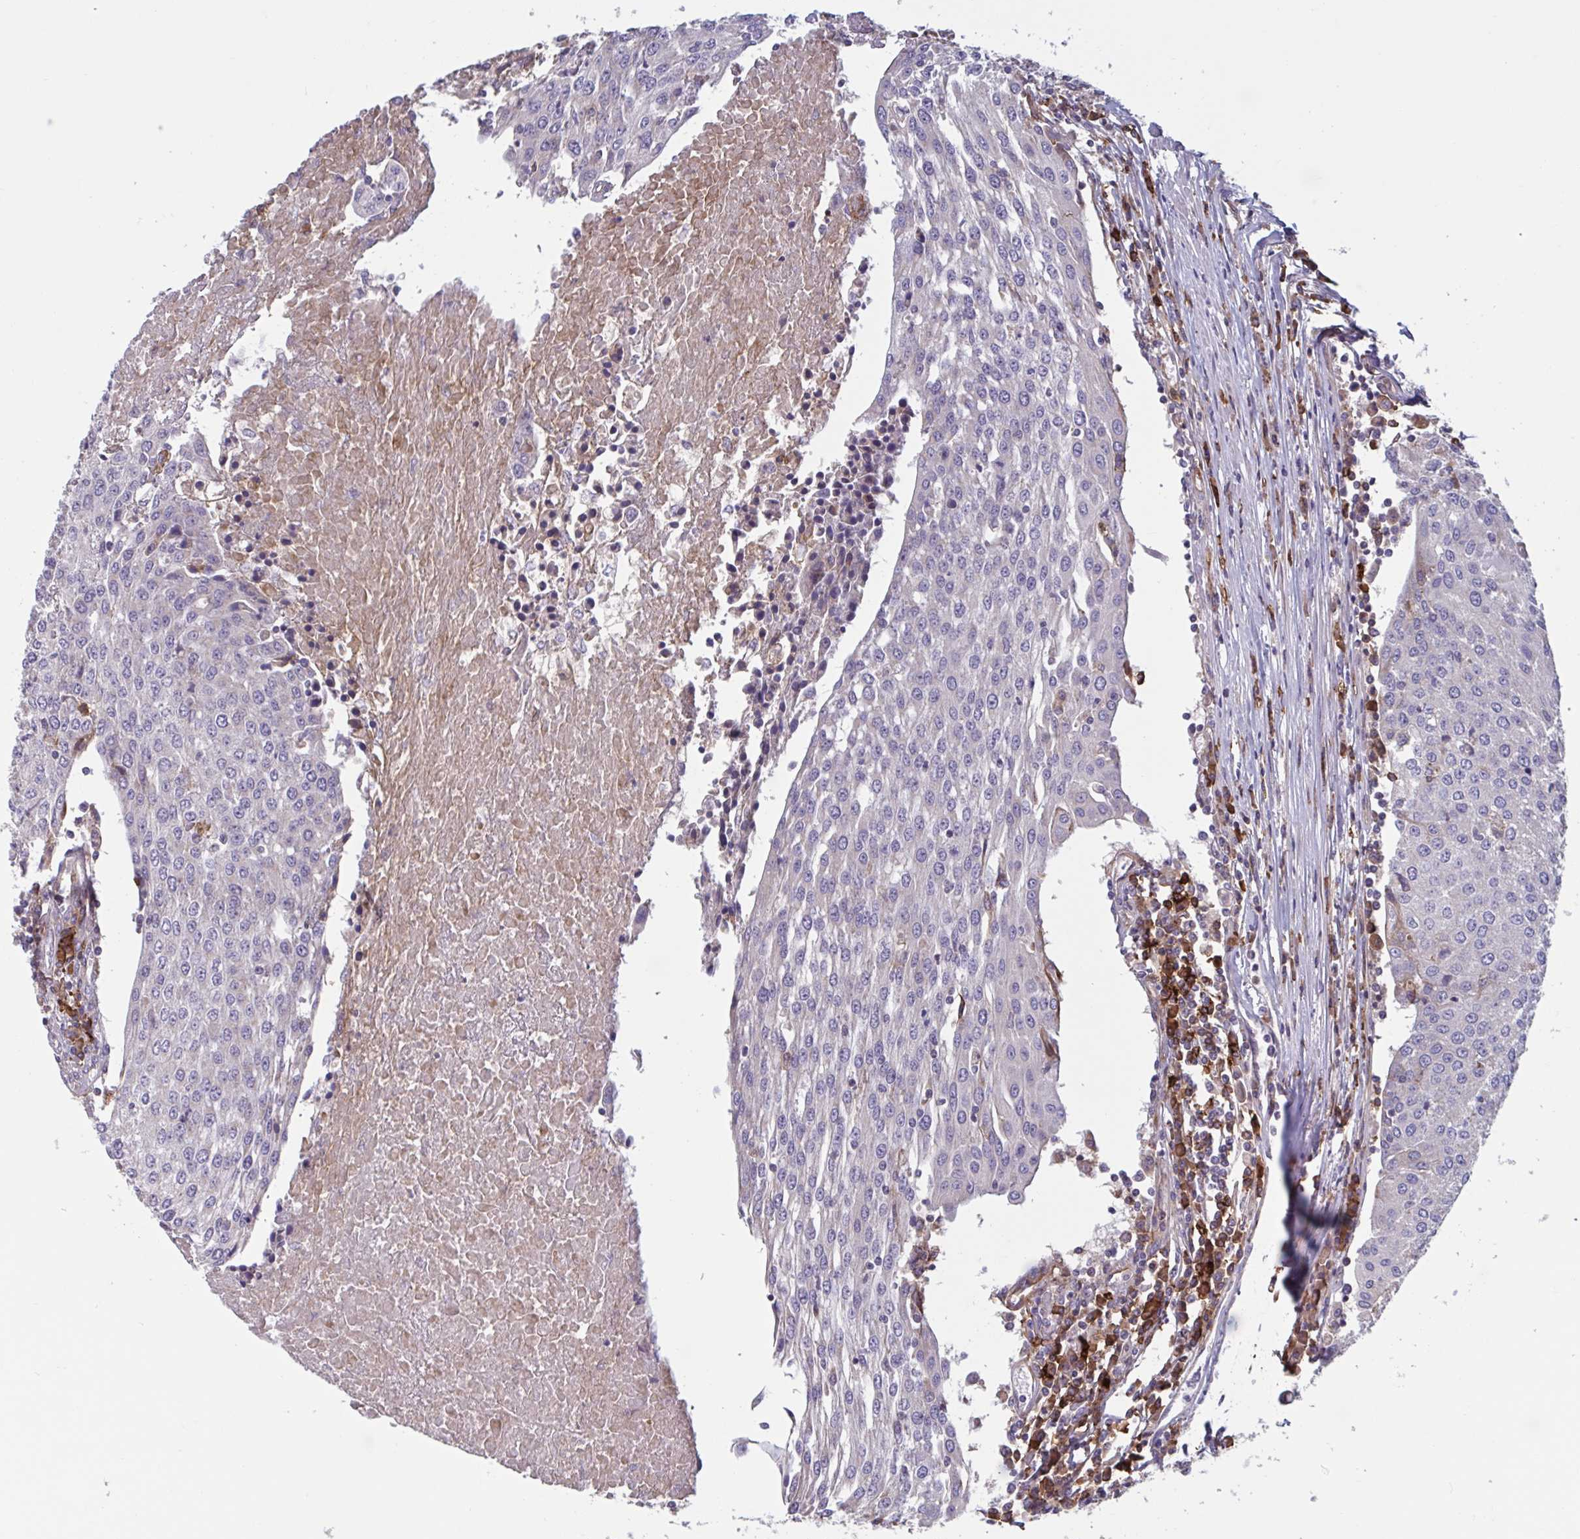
{"staining": {"intensity": "negative", "quantity": "none", "location": "none"}, "tissue": "urothelial cancer", "cell_type": "Tumor cells", "image_type": "cancer", "snomed": [{"axis": "morphology", "description": "Urothelial carcinoma, High grade"}, {"axis": "topography", "description": "Urinary bladder"}], "caption": "Tumor cells show no significant protein expression in urothelial cancer.", "gene": "CD1E", "patient": {"sex": "female", "age": 85}}